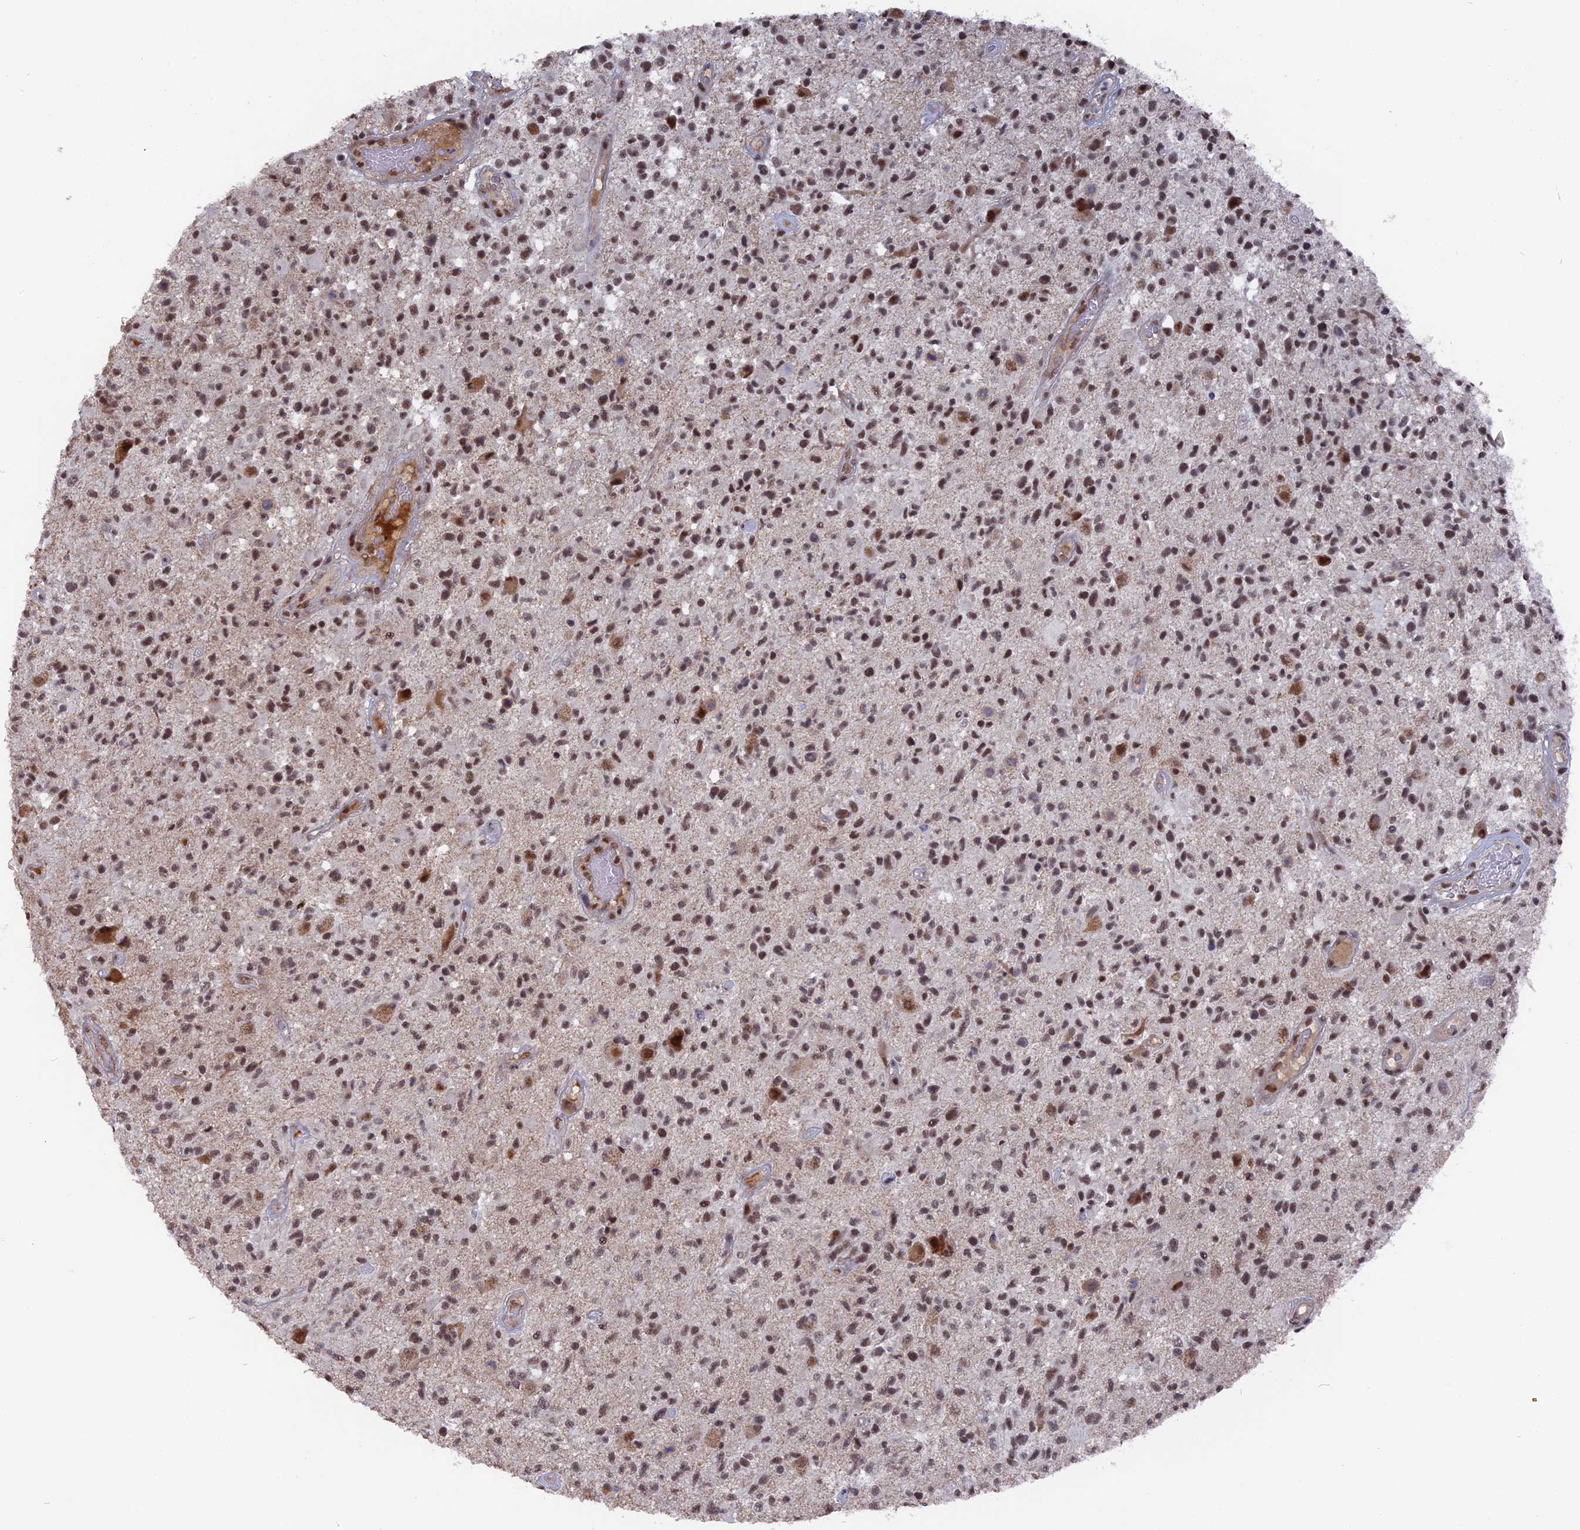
{"staining": {"intensity": "moderate", "quantity": ">75%", "location": "nuclear"}, "tissue": "glioma", "cell_type": "Tumor cells", "image_type": "cancer", "snomed": [{"axis": "morphology", "description": "Glioma, malignant, High grade"}, {"axis": "morphology", "description": "Glioblastoma, NOS"}, {"axis": "topography", "description": "Brain"}], "caption": "Immunohistochemistry (IHC) image of neoplastic tissue: glioma stained using immunohistochemistry (IHC) shows medium levels of moderate protein expression localized specifically in the nuclear of tumor cells, appearing as a nuclear brown color.", "gene": "SF3A2", "patient": {"sex": "male", "age": 60}}